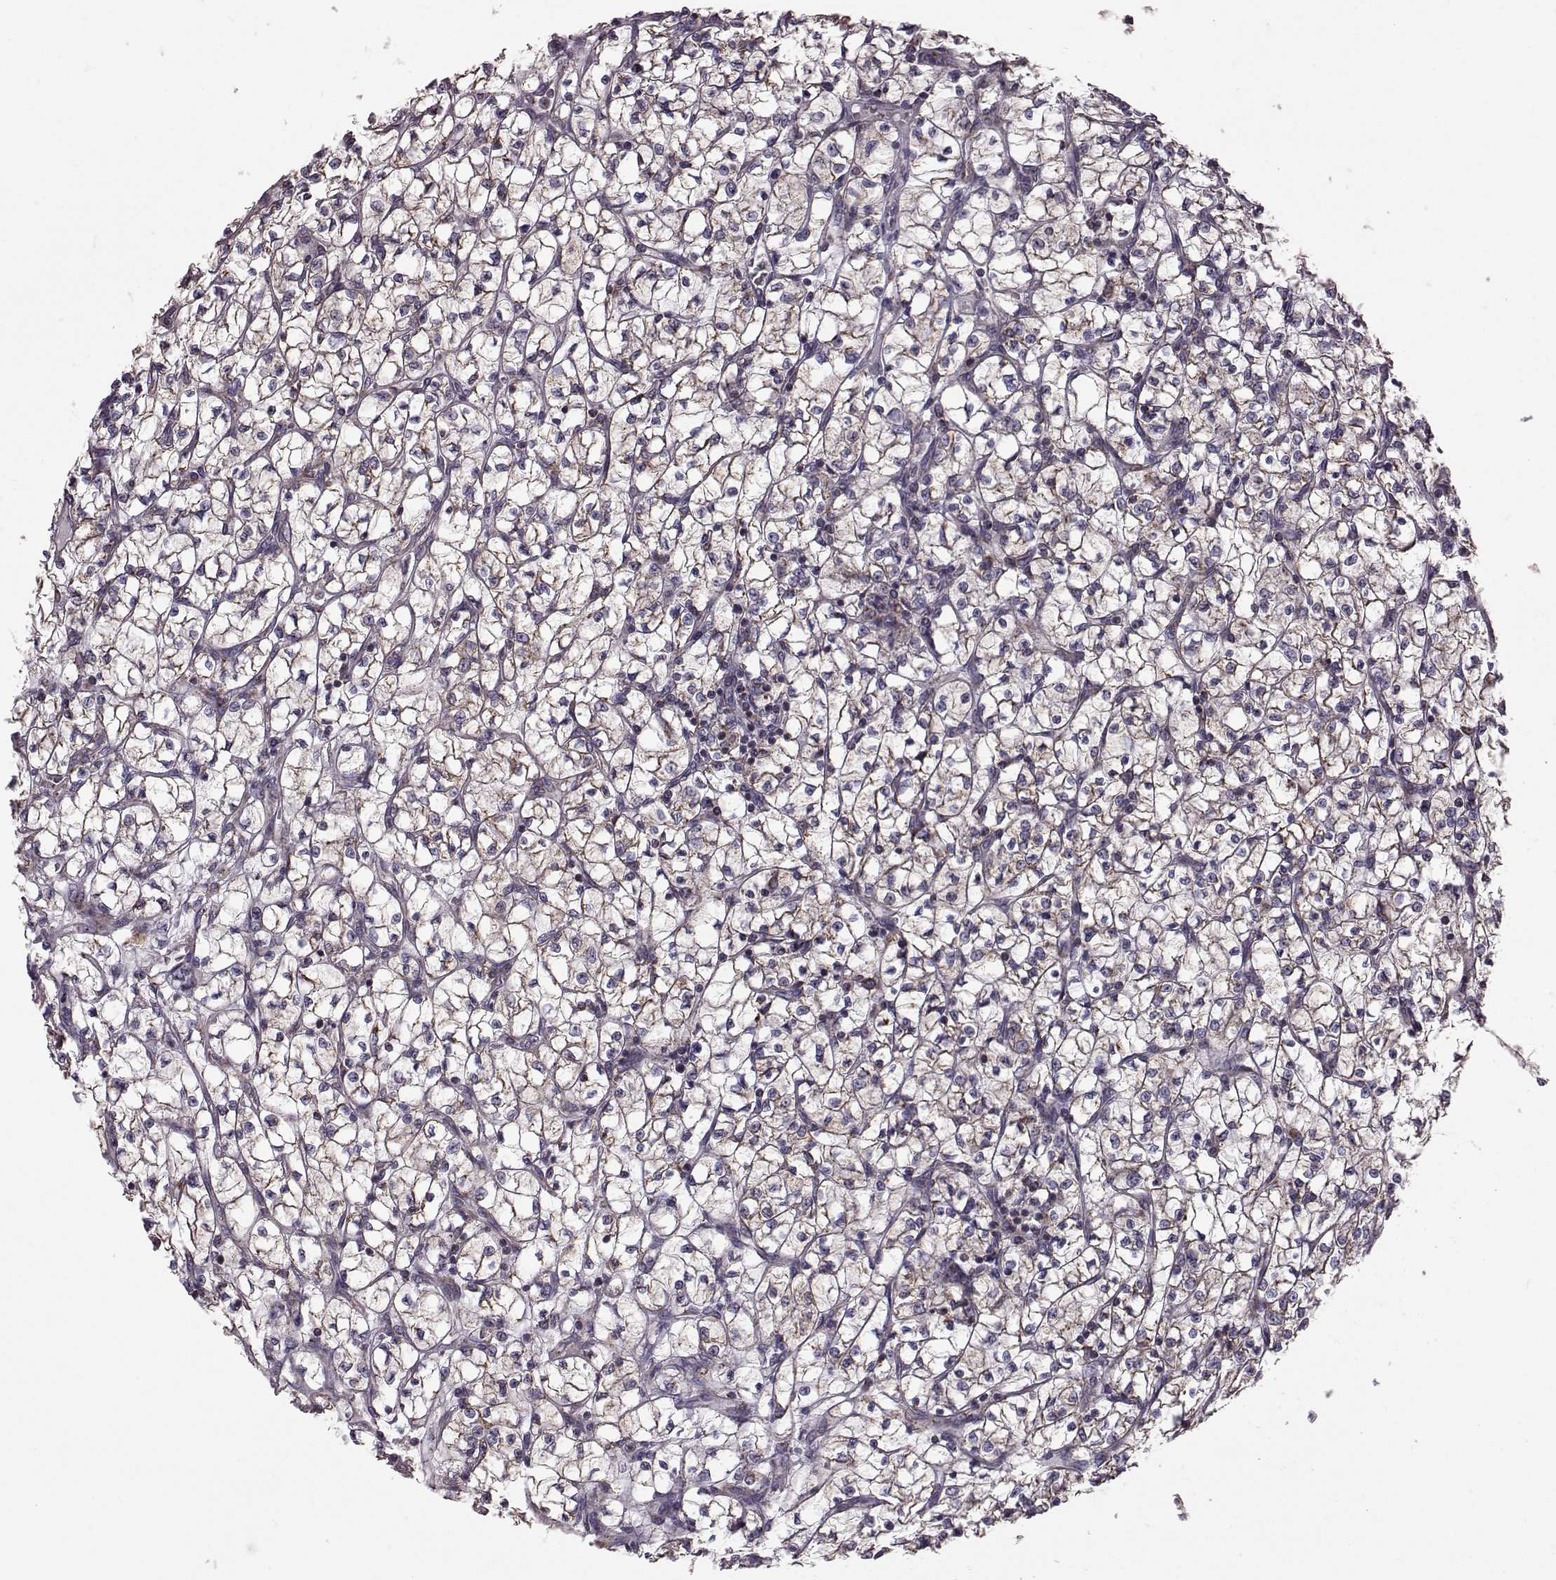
{"staining": {"intensity": "moderate", "quantity": ">75%", "location": "cytoplasmic/membranous"}, "tissue": "renal cancer", "cell_type": "Tumor cells", "image_type": "cancer", "snomed": [{"axis": "morphology", "description": "Adenocarcinoma, NOS"}, {"axis": "topography", "description": "Kidney"}], "caption": "Immunohistochemistry micrograph of human renal adenocarcinoma stained for a protein (brown), which displays medium levels of moderate cytoplasmic/membranous positivity in about >75% of tumor cells.", "gene": "FAM8A1", "patient": {"sex": "female", "age": 64}}